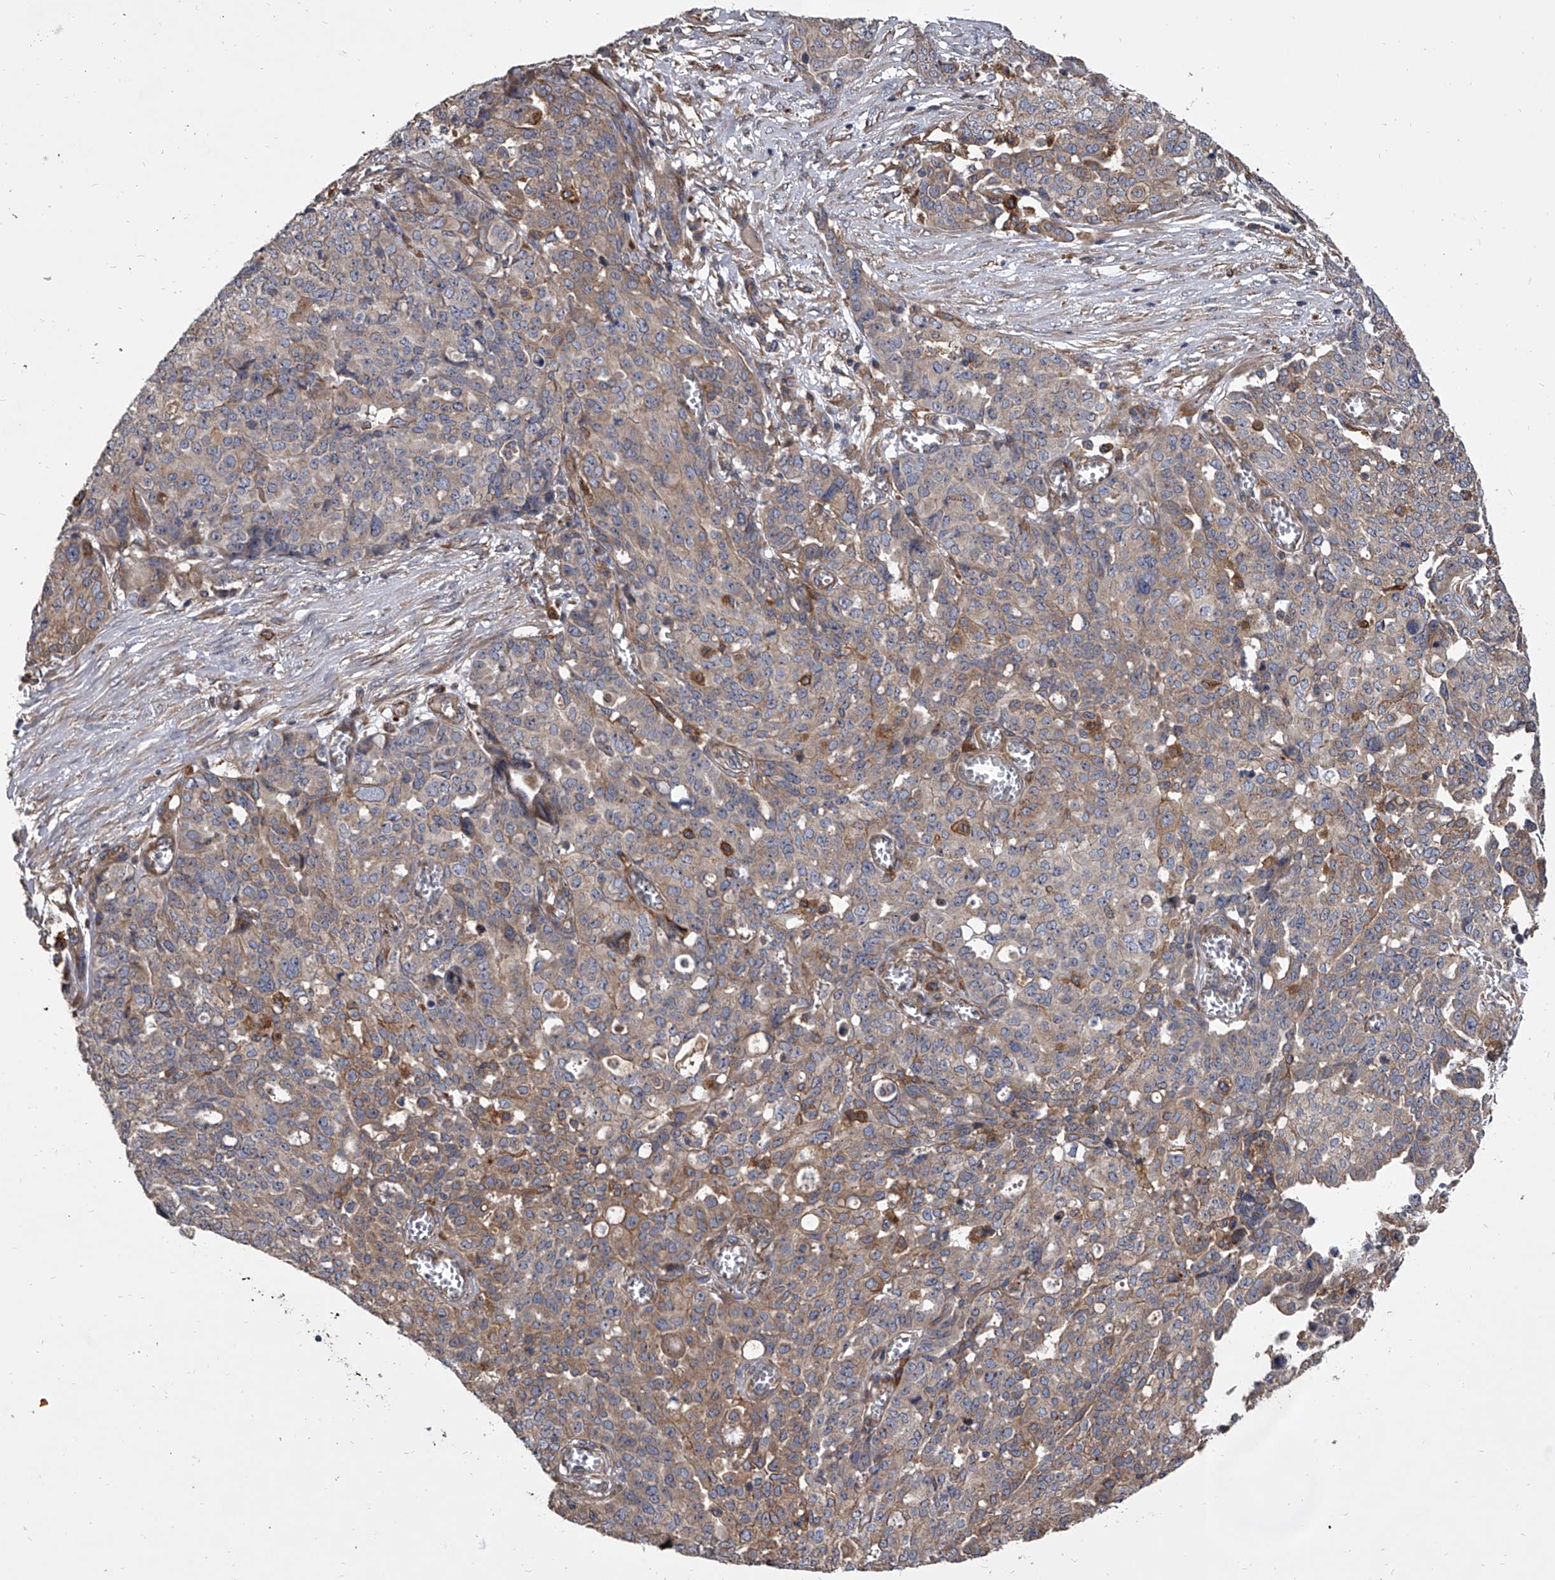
{"staining": {"intensity": "weak", "quantity": "<25%", "location": "cytoplasmic/membranous"}, "tissue": "ovarian cancer", "cell_type": "Tumor cells", "image_type": "cancer", "snomed": [{"axis": "morphology", "description": "Cystadenocarcinoma, serous, NOS"}, {"axis": "topography", "description": "Soft tissue"}, {"axis": "topography", "description": "Ovary"}], "caption": "There is no significant positivity in tumor cells of ovarian cancer.", "gene": "EXOC4", "patient": {"sex": "female", "age": 57}}